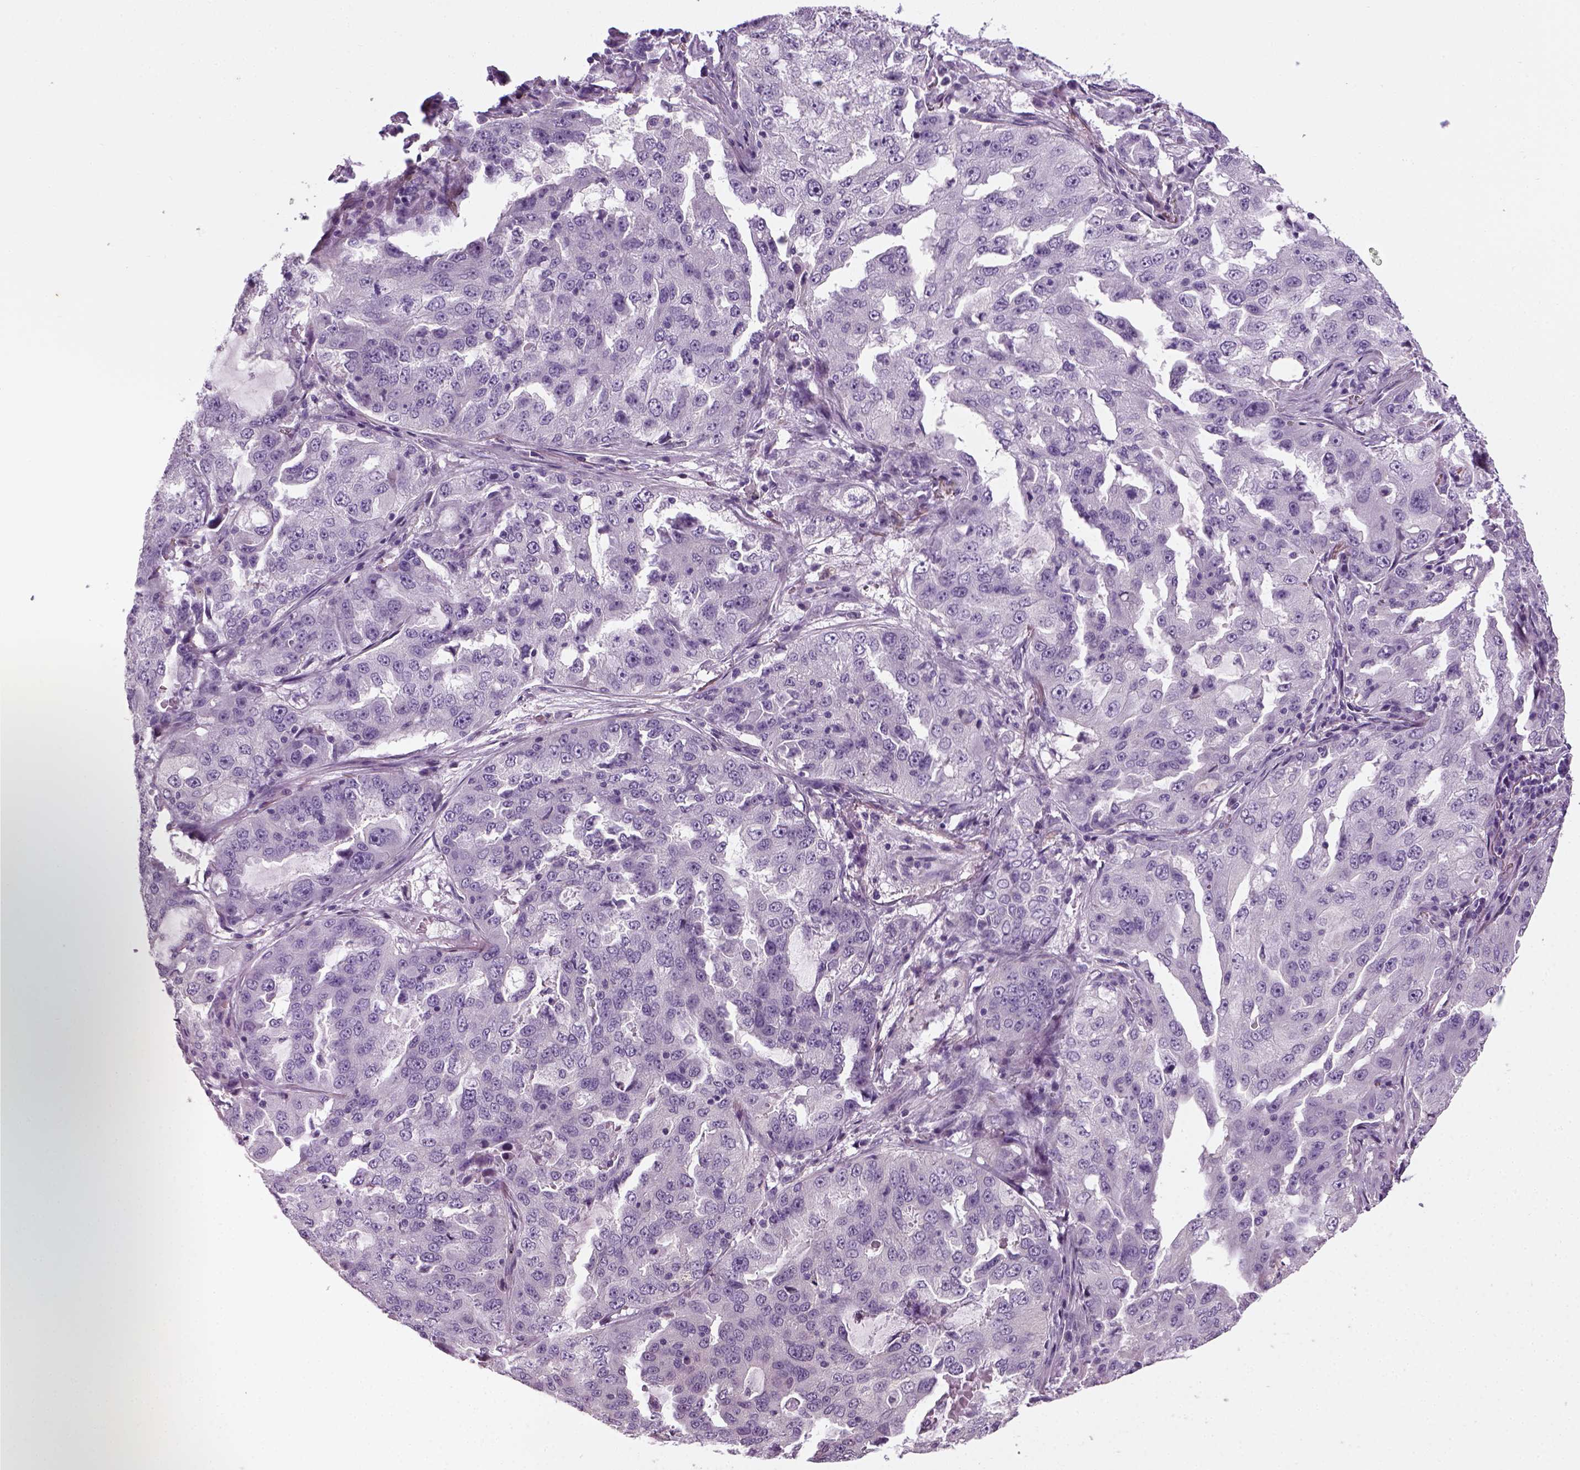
{"staining": {"intensity": "negative", "quantity": "none", "location": "none"}, "tissue": "lung cancer", "cell_type": "Tumor cells", "image_type": "cancer", "snomed": [{"axis": "morphology", "description": "Adenocarcinoma, NOS"}, {"axis": "topography", "description": "Lung"}], "caption": "There is no significant positivity in tumor cells of lung adenocarcinoma.", "gene": "ELOVL3", "patient": {"sex": "female", "age": 61}}